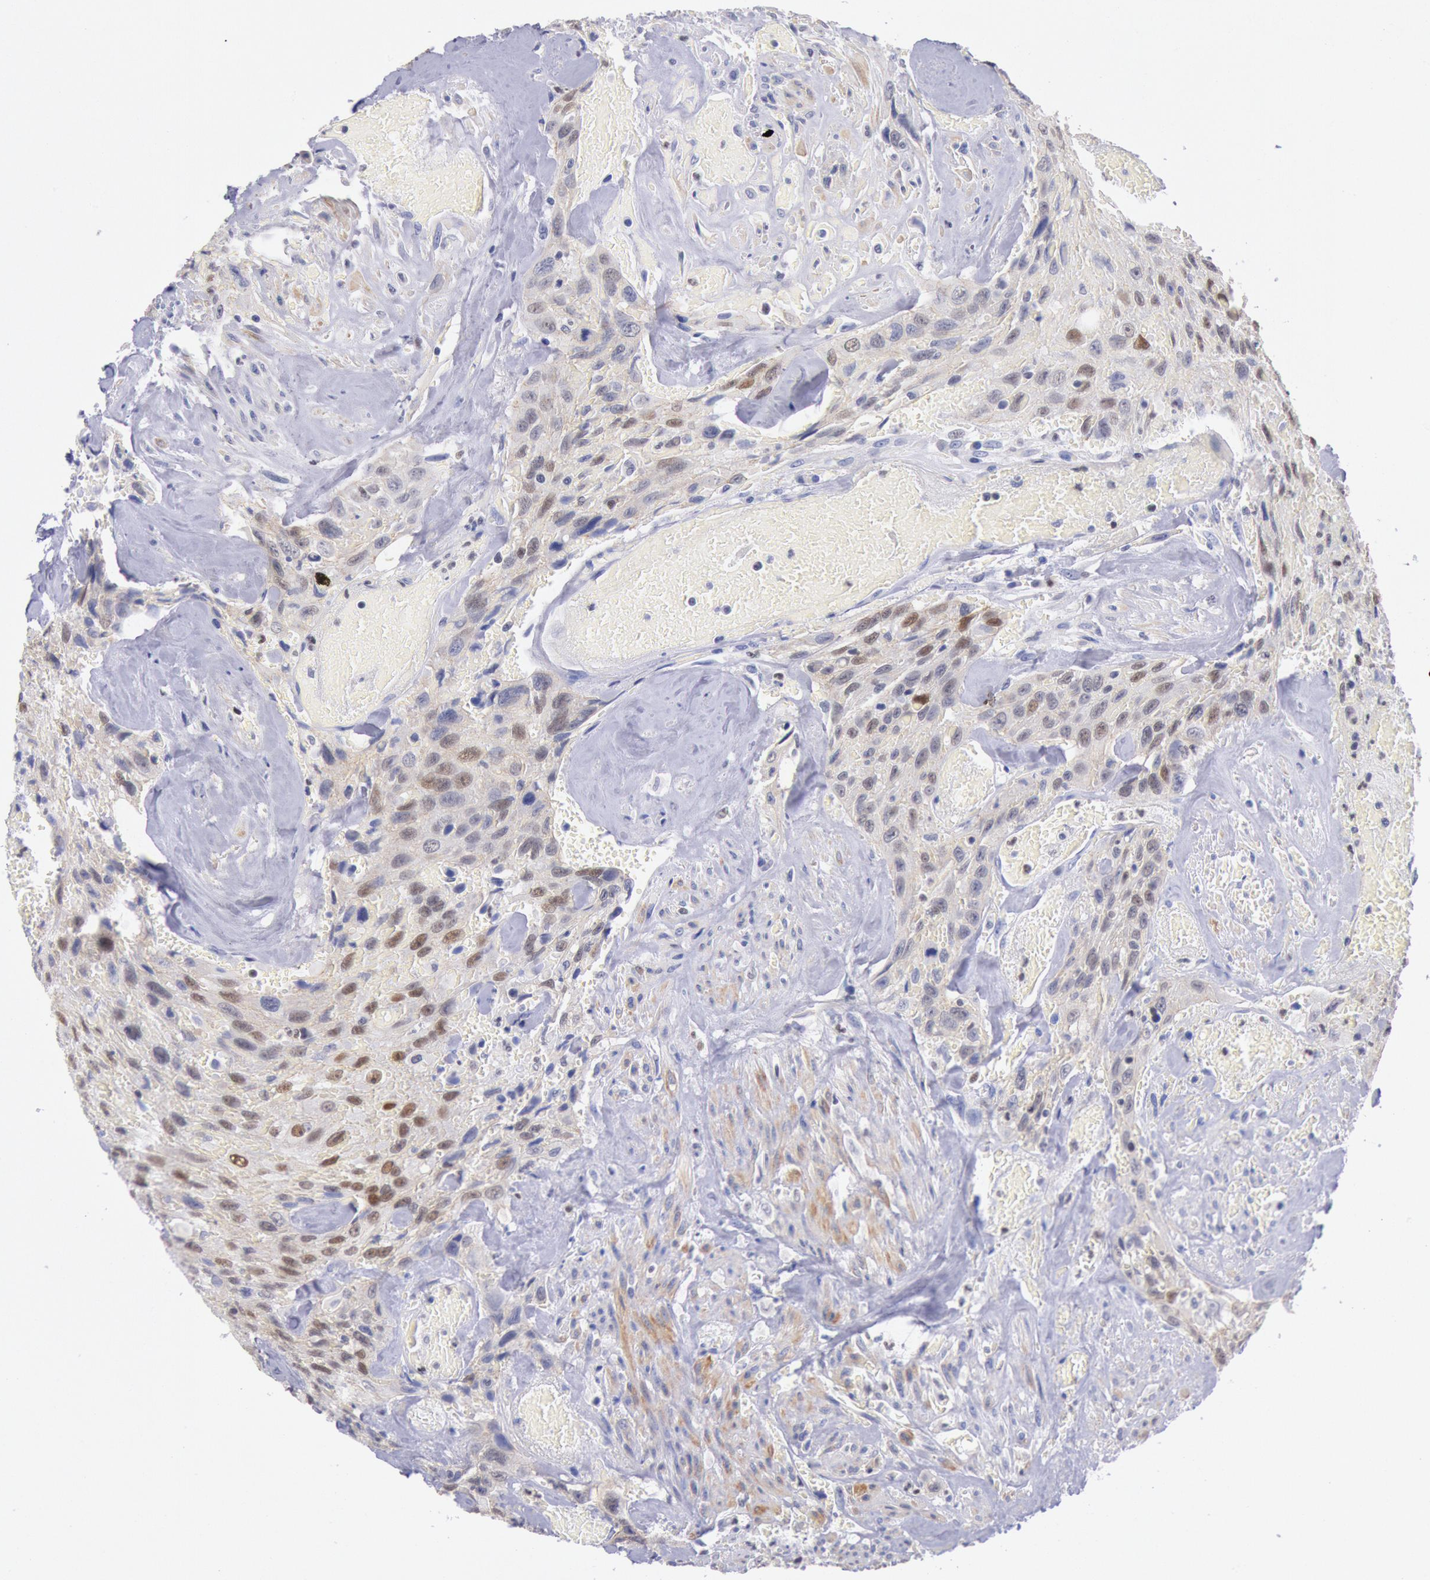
{"staining": {"intensity": "weak", "quantity": ">75%", "location": "cytoplasmic/membranous,nuclear"}, "tissue": "urothelial cancer", "cell_type": "Tumor cells", "image_type": "cancer", "snomed": [{"axis": "morphology", "description": "Urothelial carcinoma, High grade"}, {"axis": "topography", "description": "Urinary bladder"}], "caption": "Urothelial cancer was stained to show a protein in brown. There is low levels of weak cytoplasmic/membranous and nuclear staining in approximately >75% of tumor cells.", "gene": "RPS6KA5", "patient": {"sex": "female", "age": 84}}